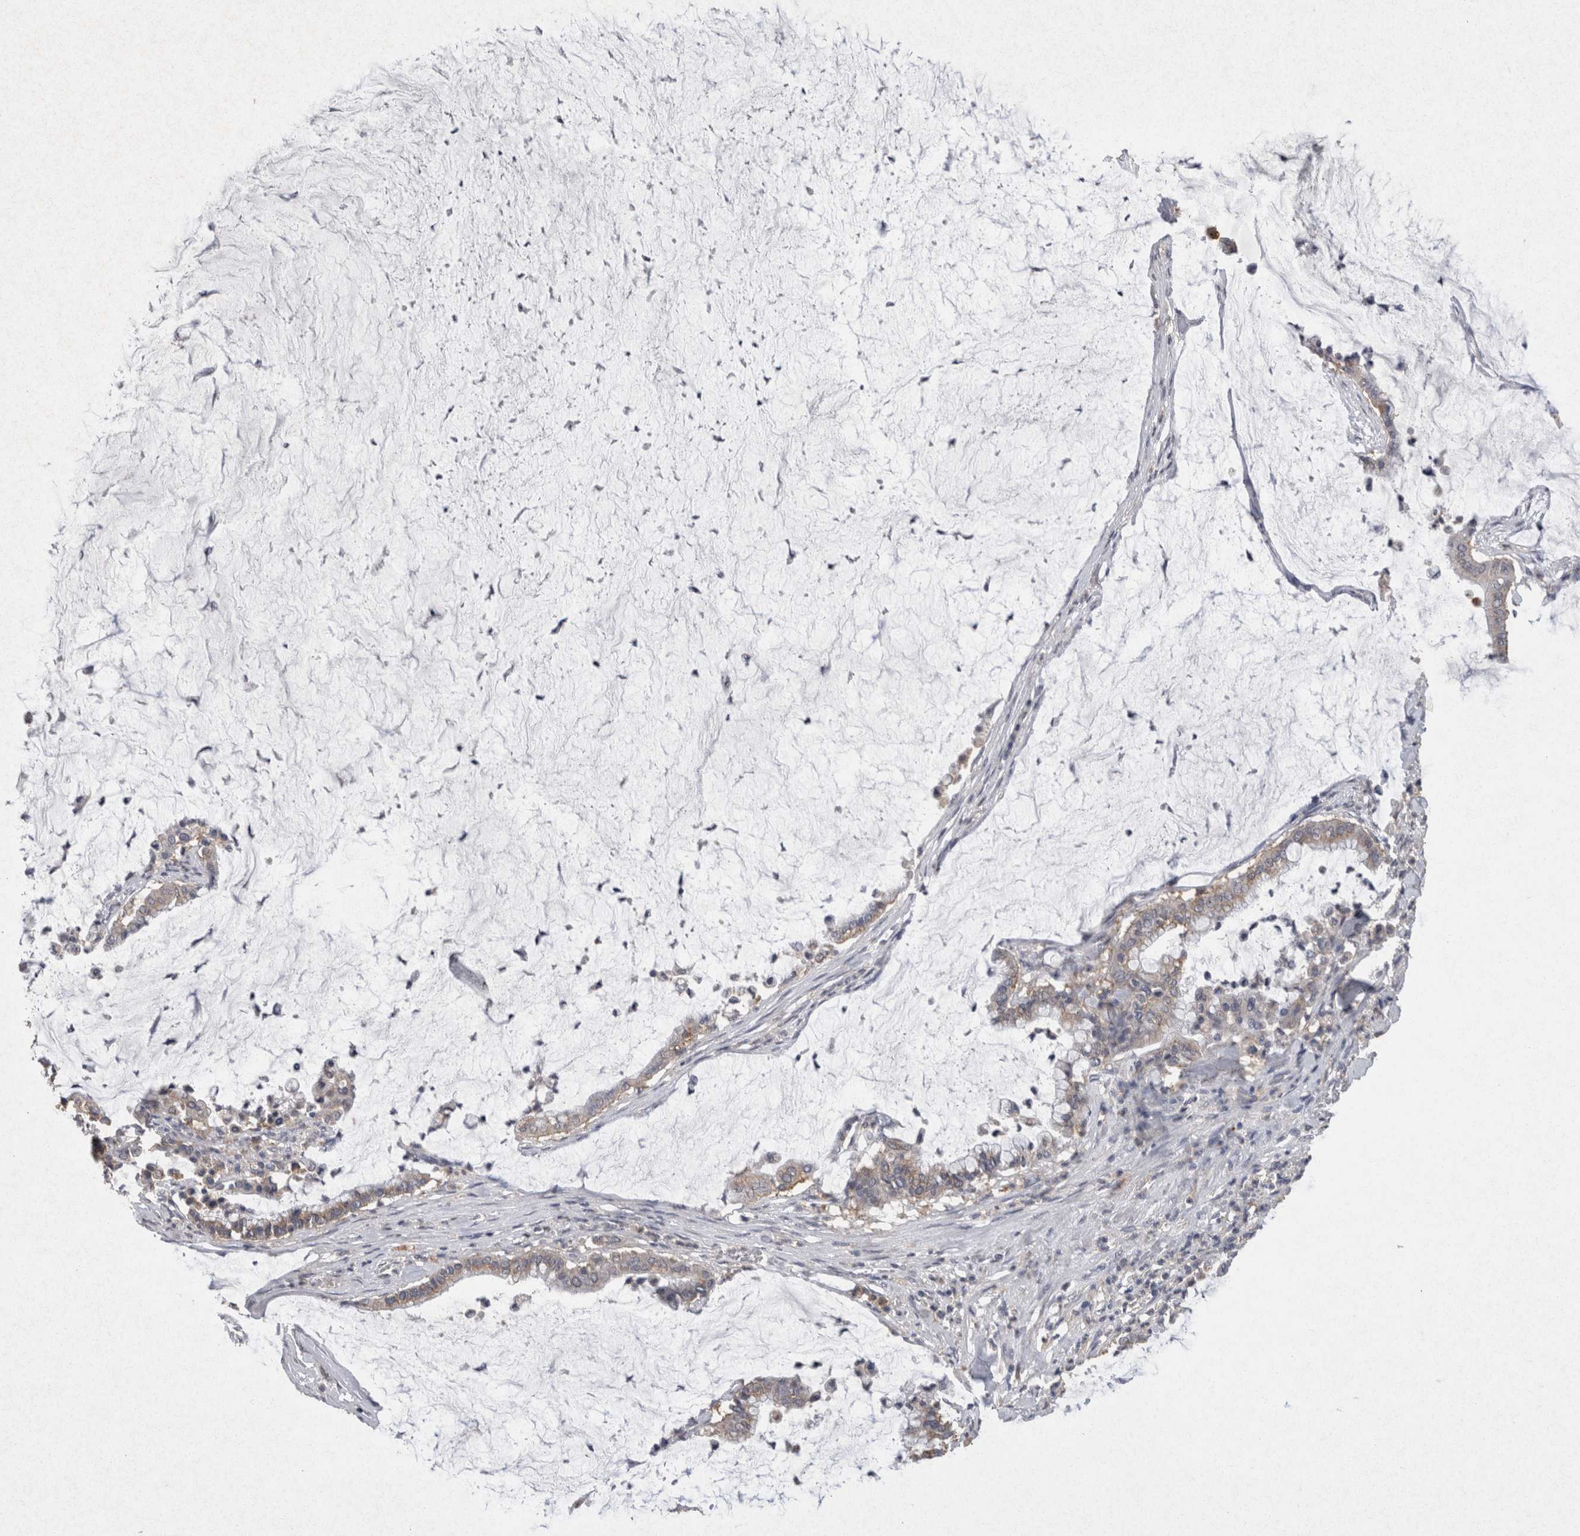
{"staining": {"intensity": "weak", "quantity": "25%-75%", "location": "cytoplasmic/membranous"}, "tissue": "pancreatic cancer", "cell_type": "Tumor cells", "image_type": "cancer", "snomed": [{"axis": "morphology", "description": "Adenocarcinoma, NOS"}, {"axis": "topography", "description": "Pancreas"}], "caption": "The histopathology image exhibits staining of adenocarcinoma (pancreatic), revealing weak cytoplasmic/membranous protein positivity (brown color) within tumor cells. Nuclei are stained in blue.", "gene": "CNTFR", "patient": {"sex": "male", "age": 41}}